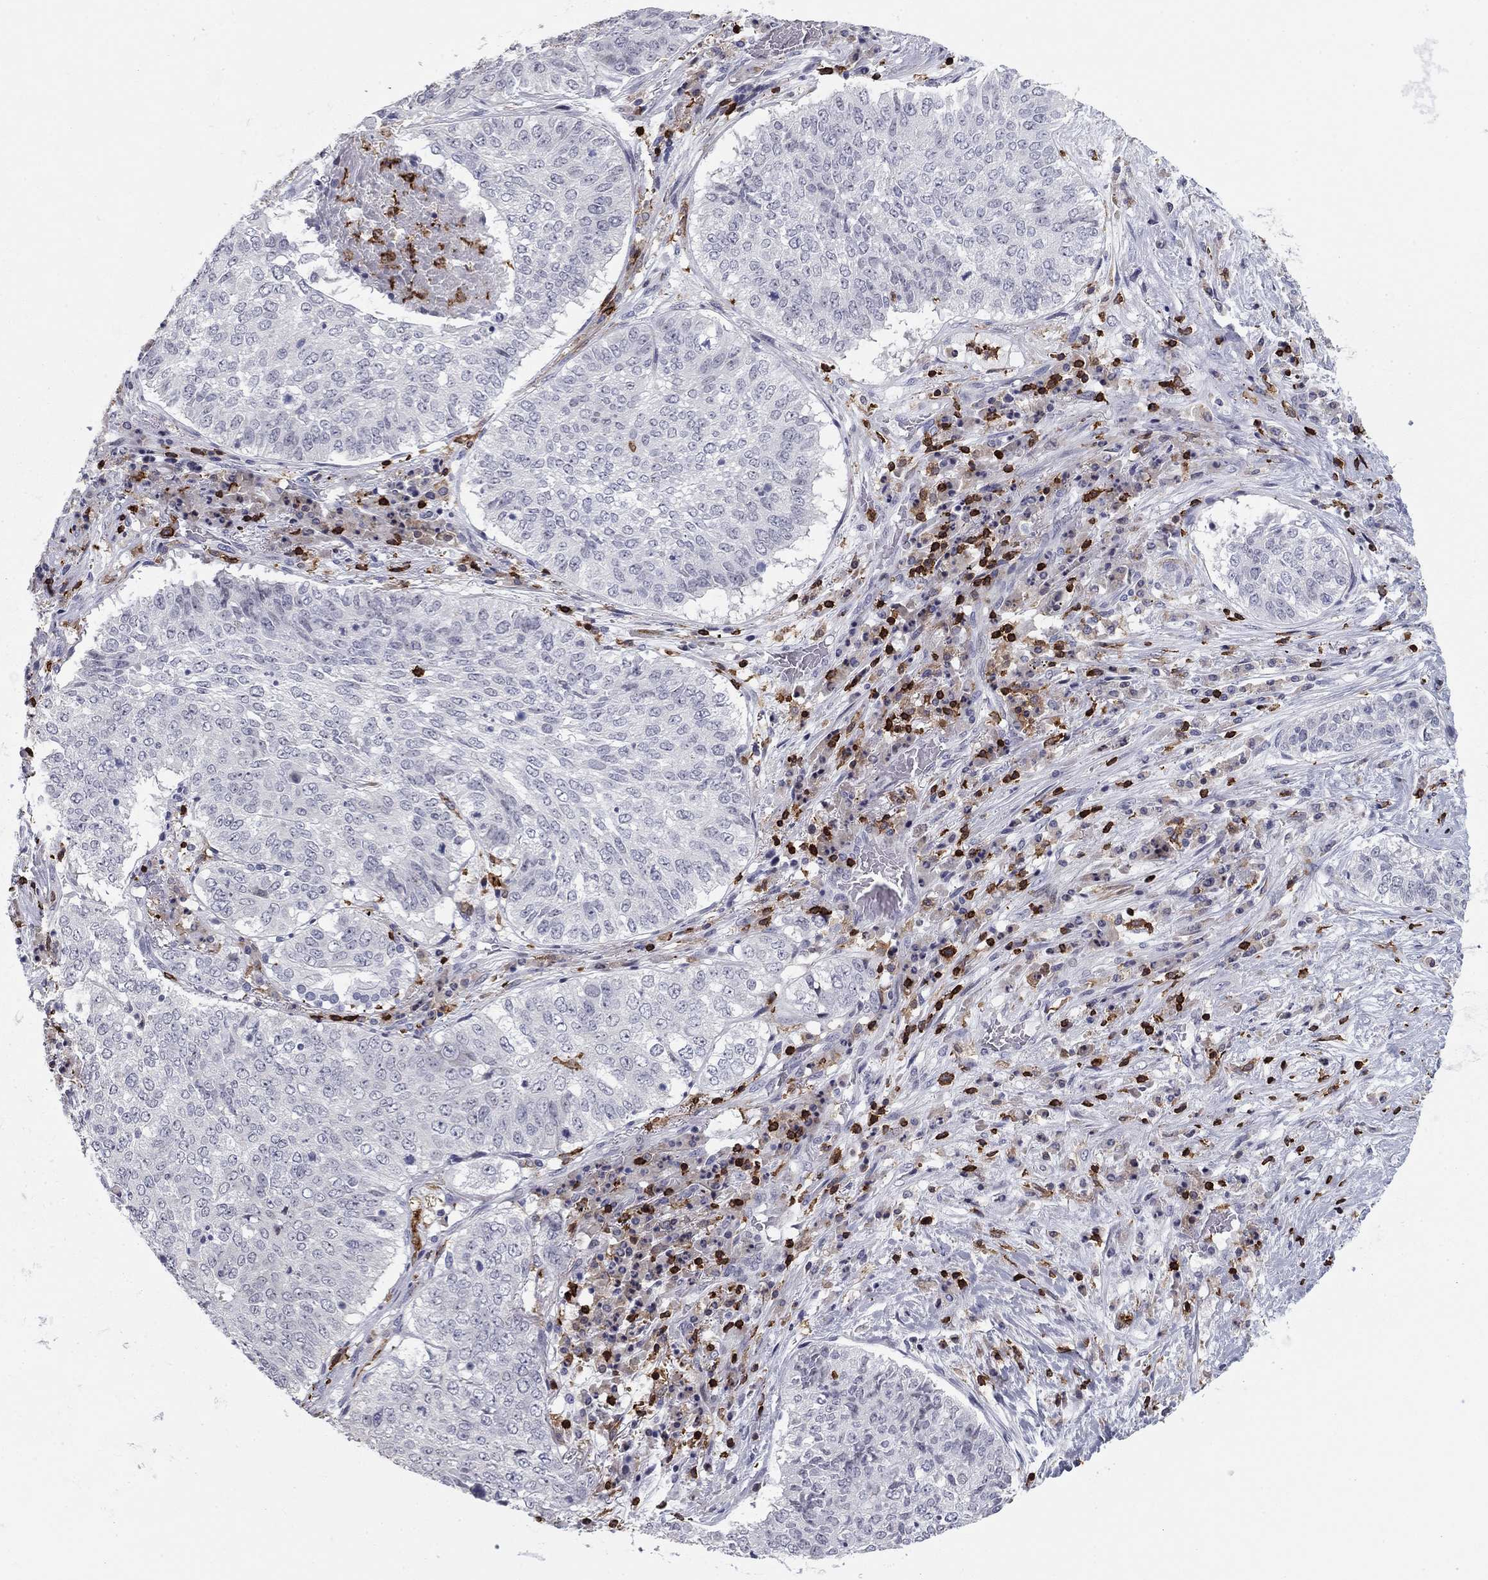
{"staining": {"intensity": "negative", "quantity": "none", "location": "none"}, "tissue": "lung cancer", "cell_type": "Tumor cells", "image_type": "cancer", "snomed": [{"axis": "morphology", "description": "Squamous cell carcinoma, NOS"}, {"axis": "topography", "description": "Lung"}], "caption": "Immunohistochemical staining of lung cancer (squamous cell carcinoma) shows no significant staining in tumor cells.", "gene": "ARHGAP27", "patient": {"sex": "male", "age": 64}}